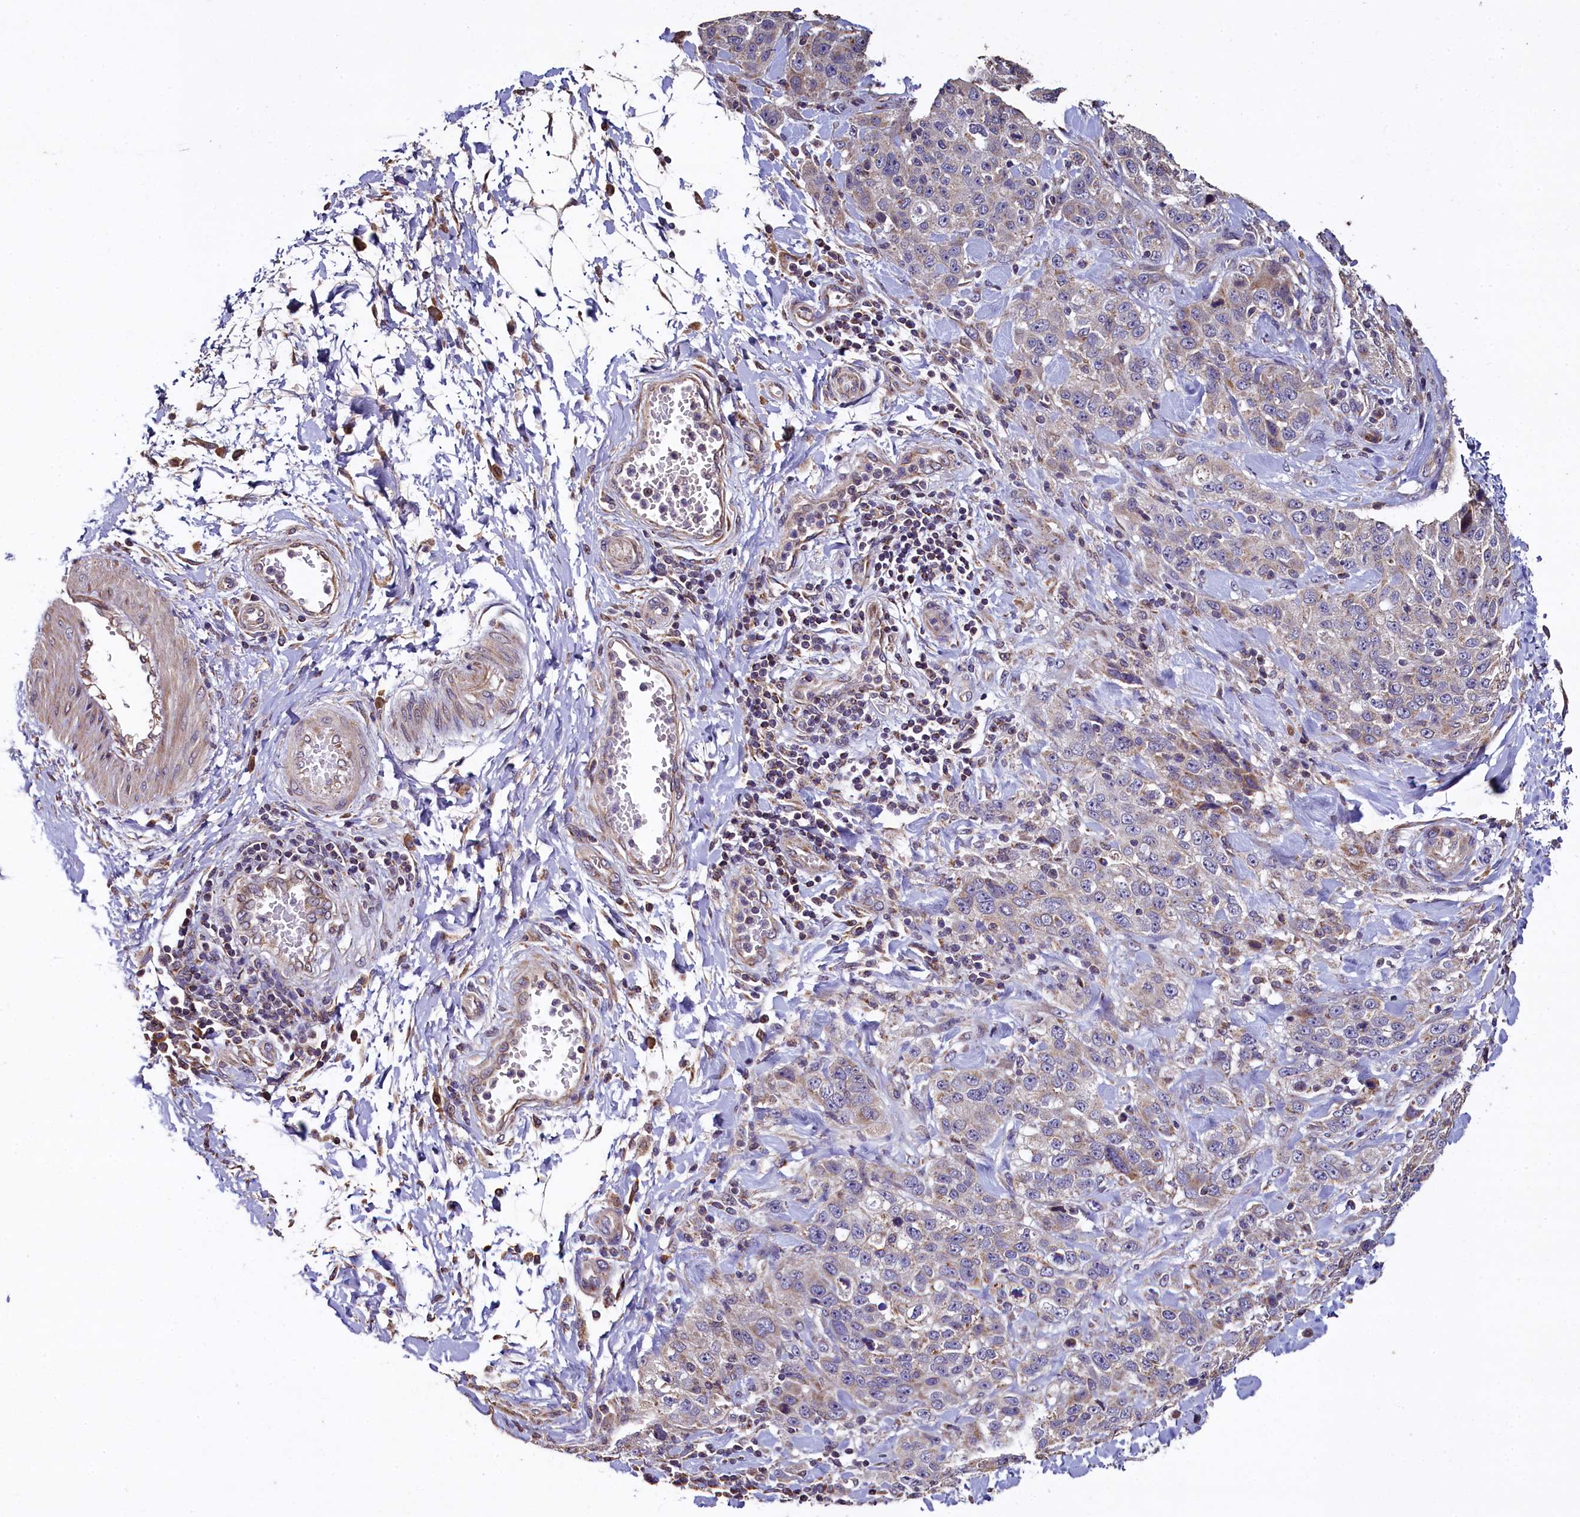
{"staining": {"intensity": "negative", "quantity": "none", "location": "none"}, "tissue": "stomach cancer", "cell_type": "Tumor cells", "image_type": "cancer", "snomed": [{"axis": "morphology", "description": "Adenocarcinoma, NOS"}, {"axis": "topography", "description": "Stomach"}], "caption": "Immunohistochemistry (IHC) histopathology image of adenocarcinoma (stomach) stained for a protein (brown), which exhibits no staining in tumor cells.", "gene": "COQ9", "patient": {"sex": "male", "age": 48}}